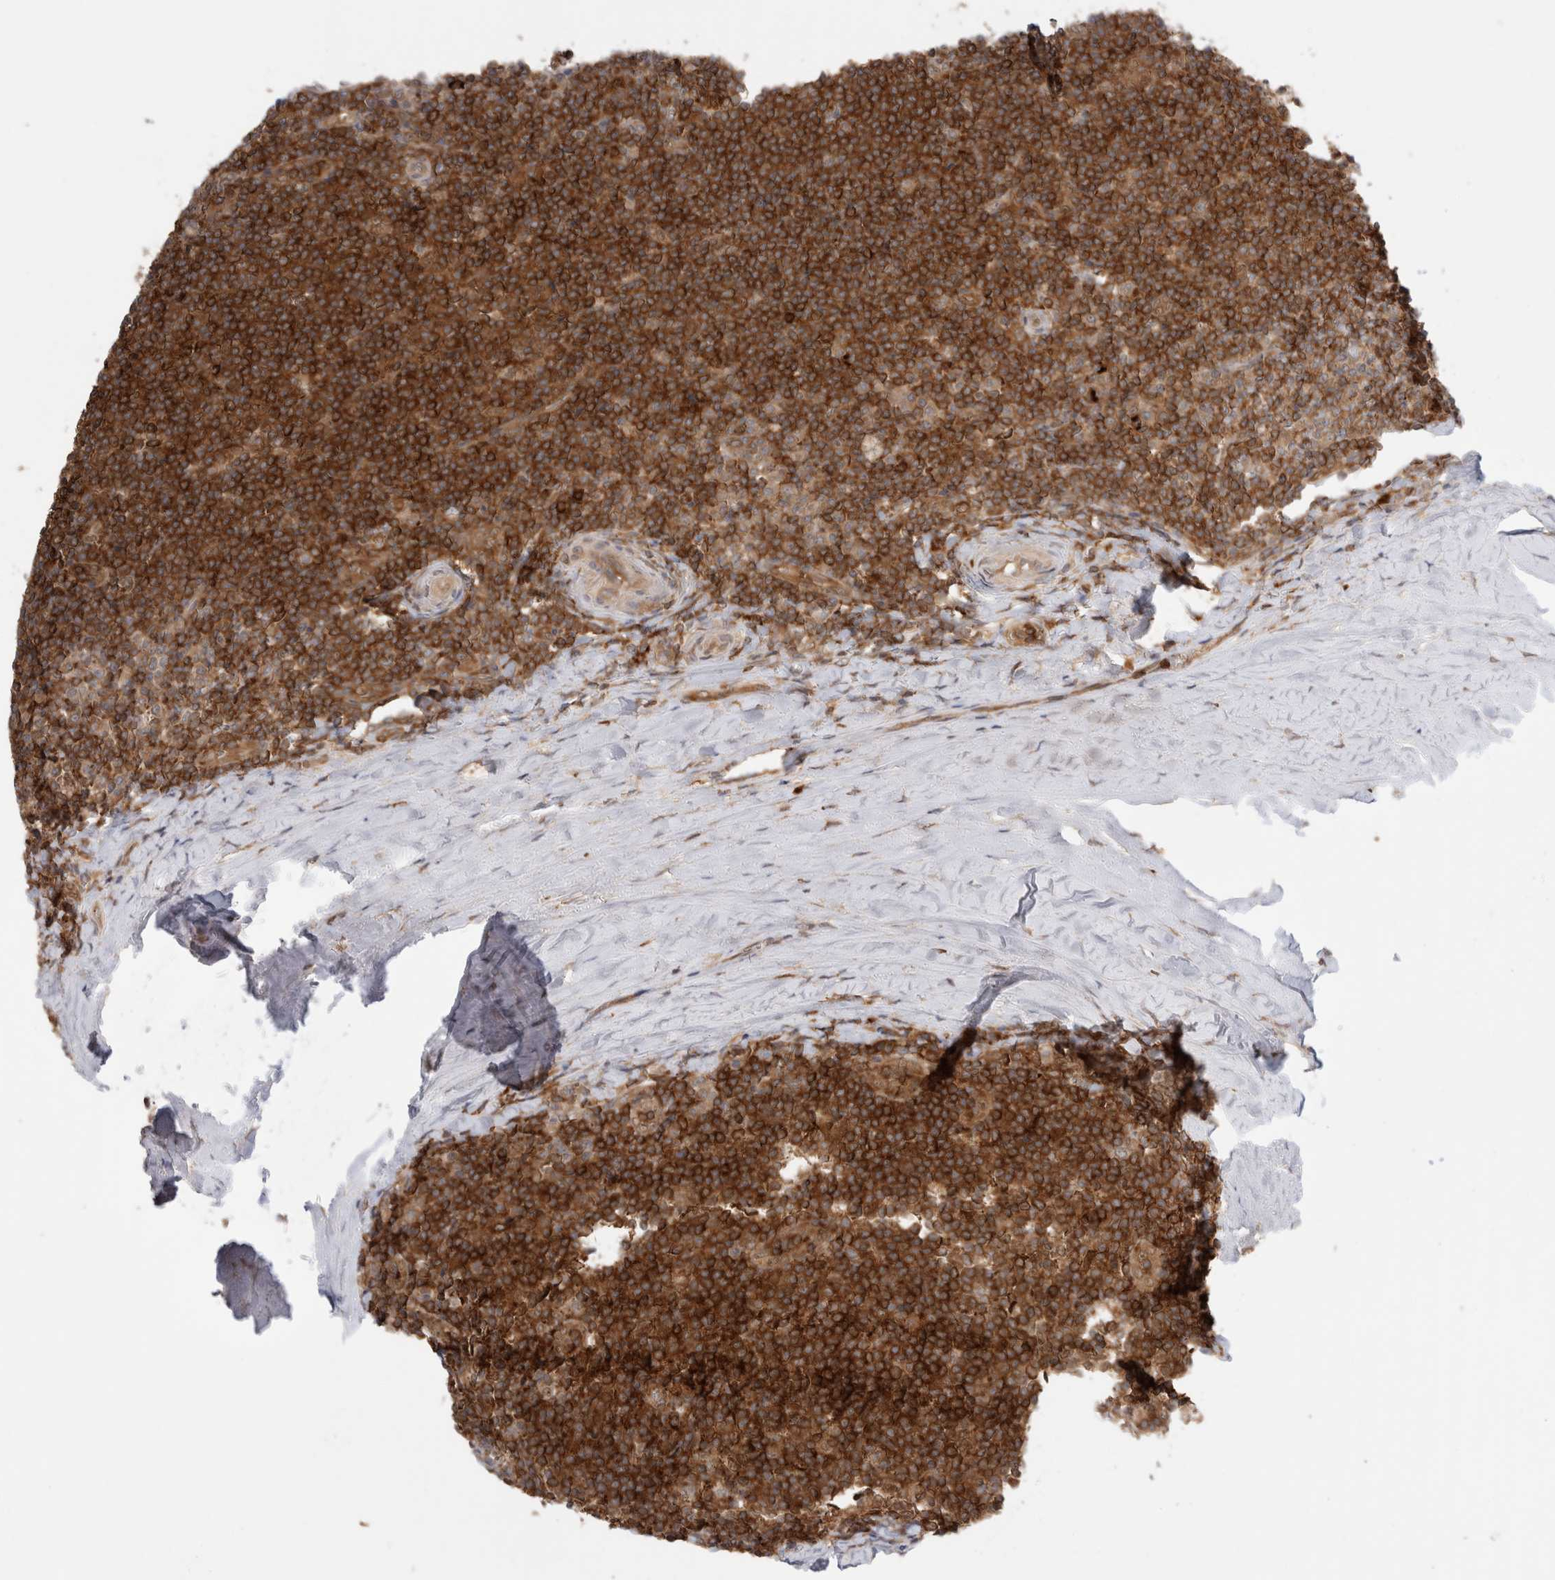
{"staining": {"intensity": "strong", "quantity": ">75%", "location": "cytoplasmic/membranous"}, "tissue": "tonsil", "cell_type": "Germinal center cells", "image_type": "normal", "snomed": [{"axis": "morphology", "description": "Normal tissue, NOS"}, {"axis": "topography", "description": "Tonsil"}], "caption": "DAB (3,3'-diaminobenzidine) immunohistochemical staining of normal human tonsil displays strong cytoplasmic/membranous protein staining in approximately >75% of germinal center cells.", "gene": "NFKB1", "patient": {"sex": "male", "age": 37}}